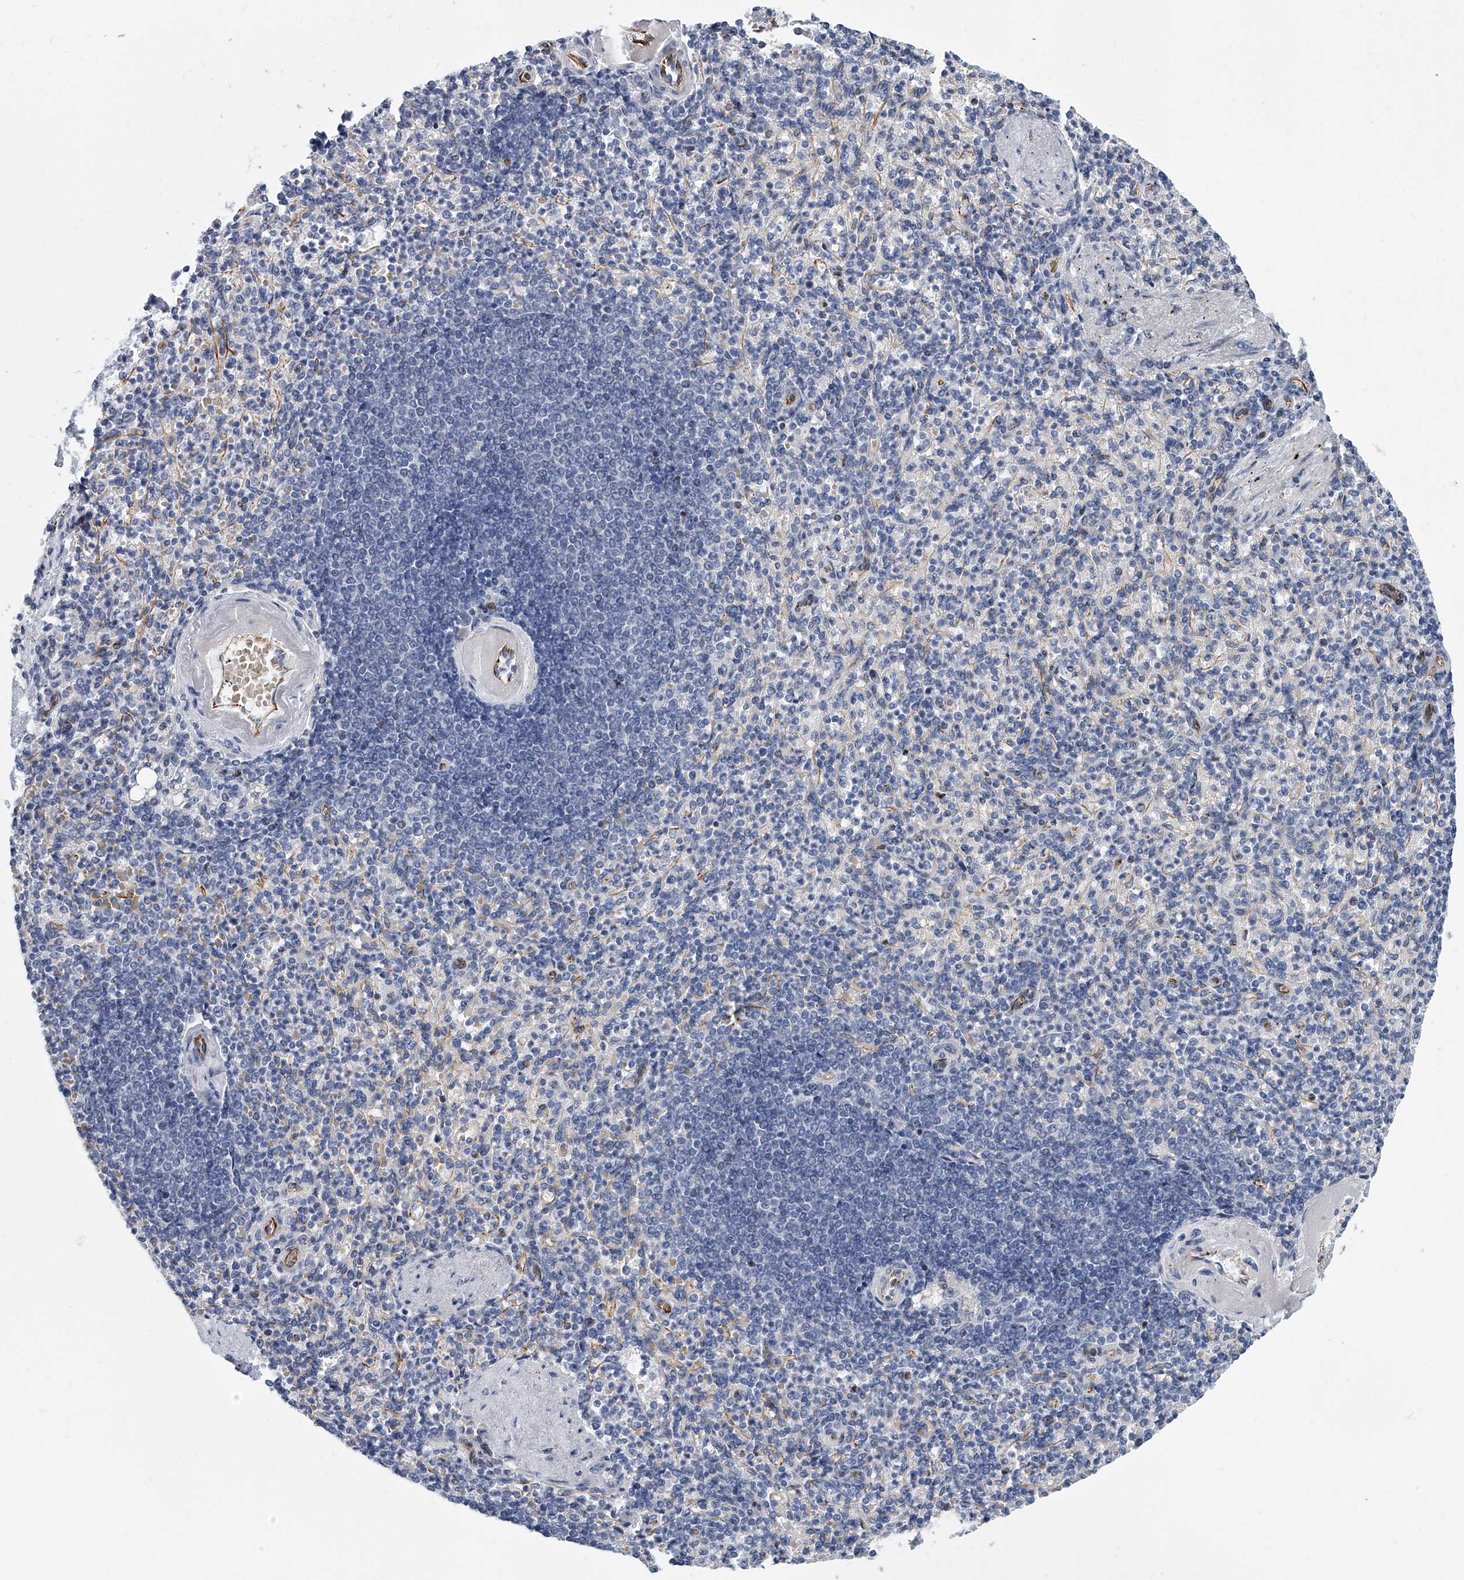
{"staining": {"intensity": "negative", "quantity": "none", "location": "none"}, "tissue": "spleen", "cell_type": "Cells in red pulp", "image_type": "normal", "snomed": [{"axis": "morphology", "description": "Normal tissue, NOS"}, {"axis": "topography", "description": "Spleen"}], "caption": "The immunohistochemistry micrograph has no significant staining in cells in red pulp of spleen.", "gene": "KIRREL1", "patient": {"sex": "female", "age": 74}}